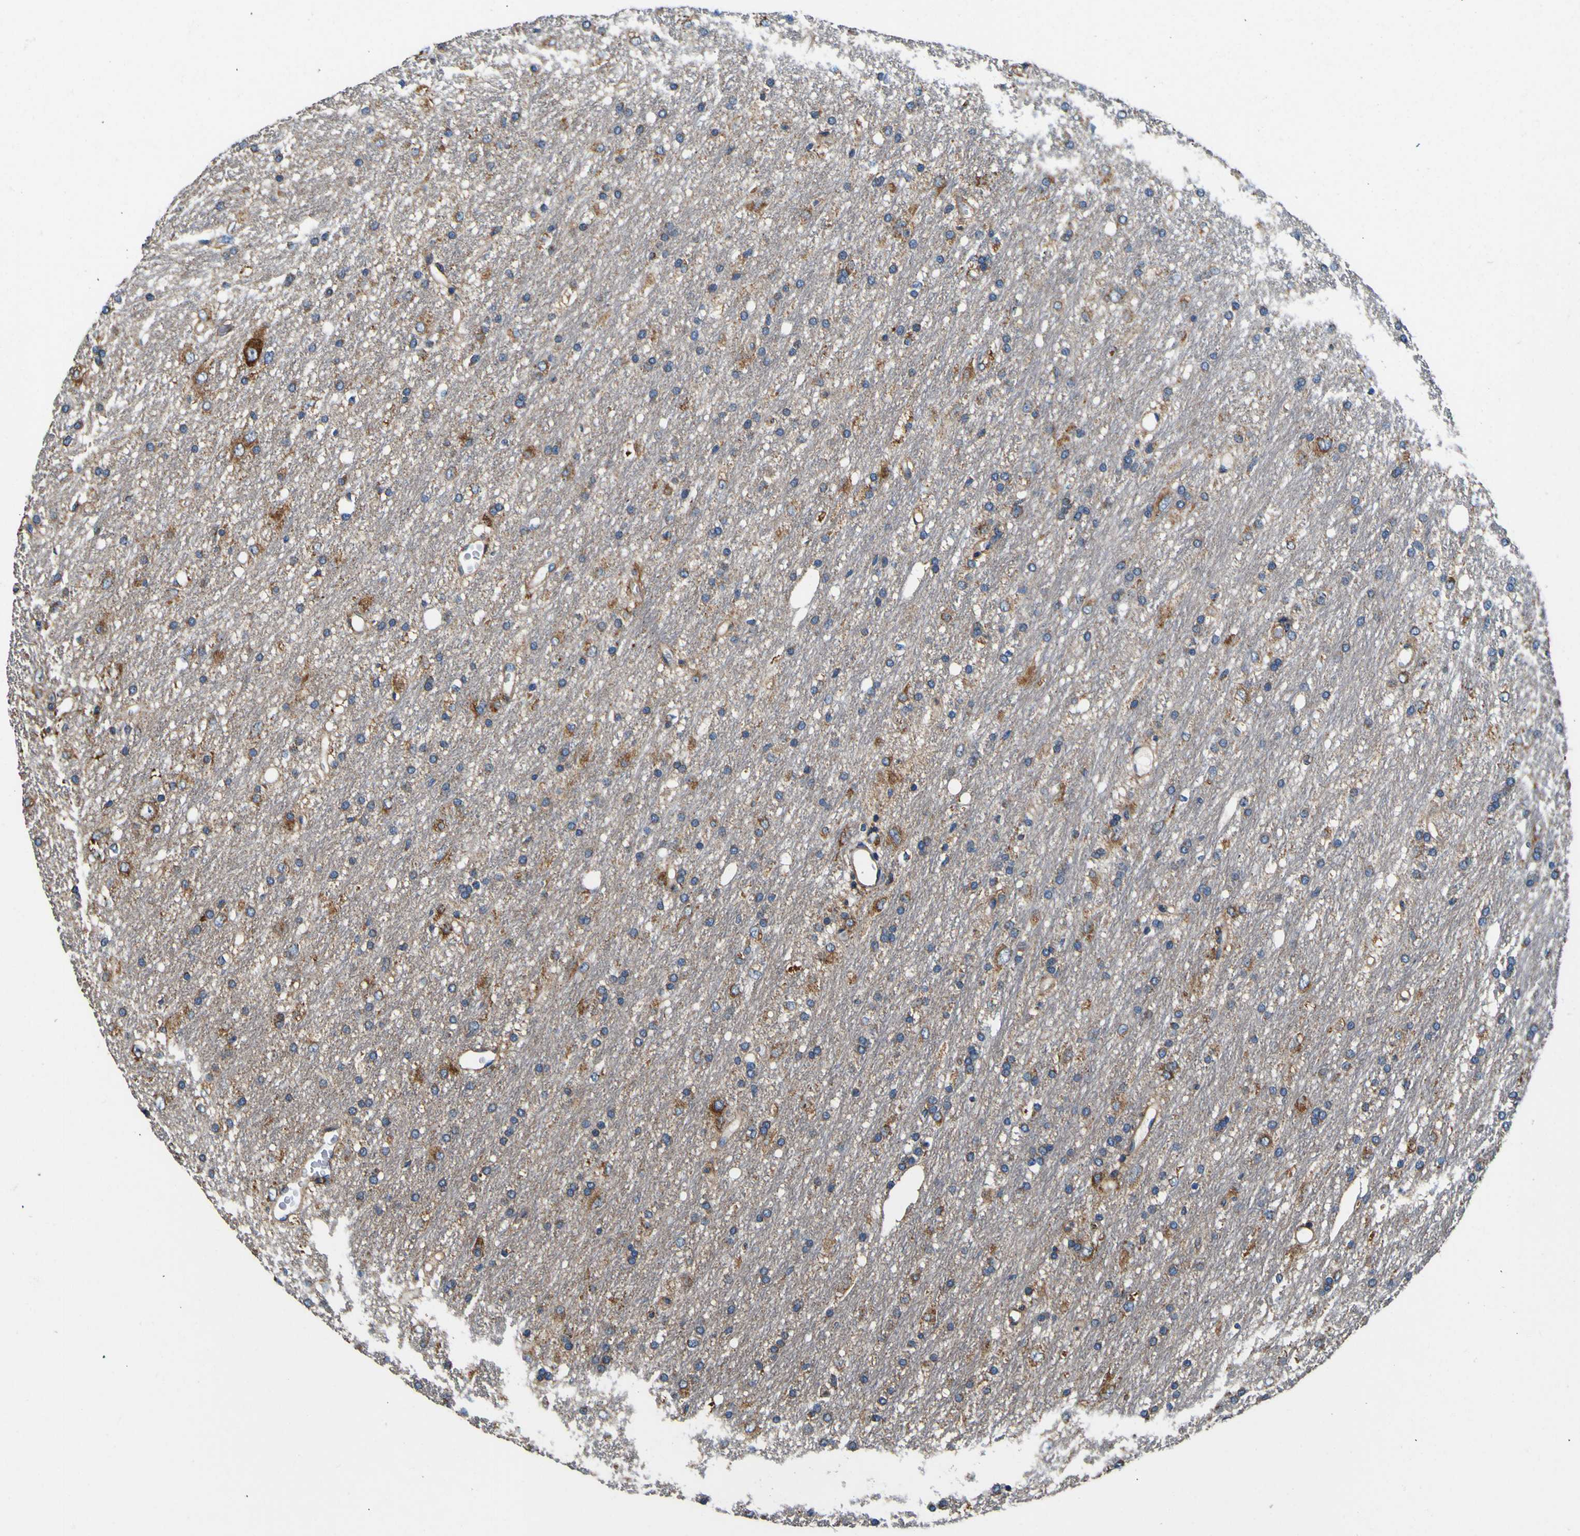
{"staining": {"intensity": "moderate", "quantity": "25%-75%", "location": "cytoplasmic/membranous"}, "tissue": "glioma", "cell_type": "Tumor cells", "image_type": "cancer", "snomed": [{"axis": "morphology", "description": "Glioma, malignant, Low grade"}, {"axis": "topography", "description": "Brain"}], "caption": "Brown immunohistochemical staining in low-grade glioma (malignant) reveals moderate cytoplasmic/membranous positivity in about 25%-75% of tumor cells.", "gene": "INPP5A", "patient": {"sex": "male", "age": 77}}